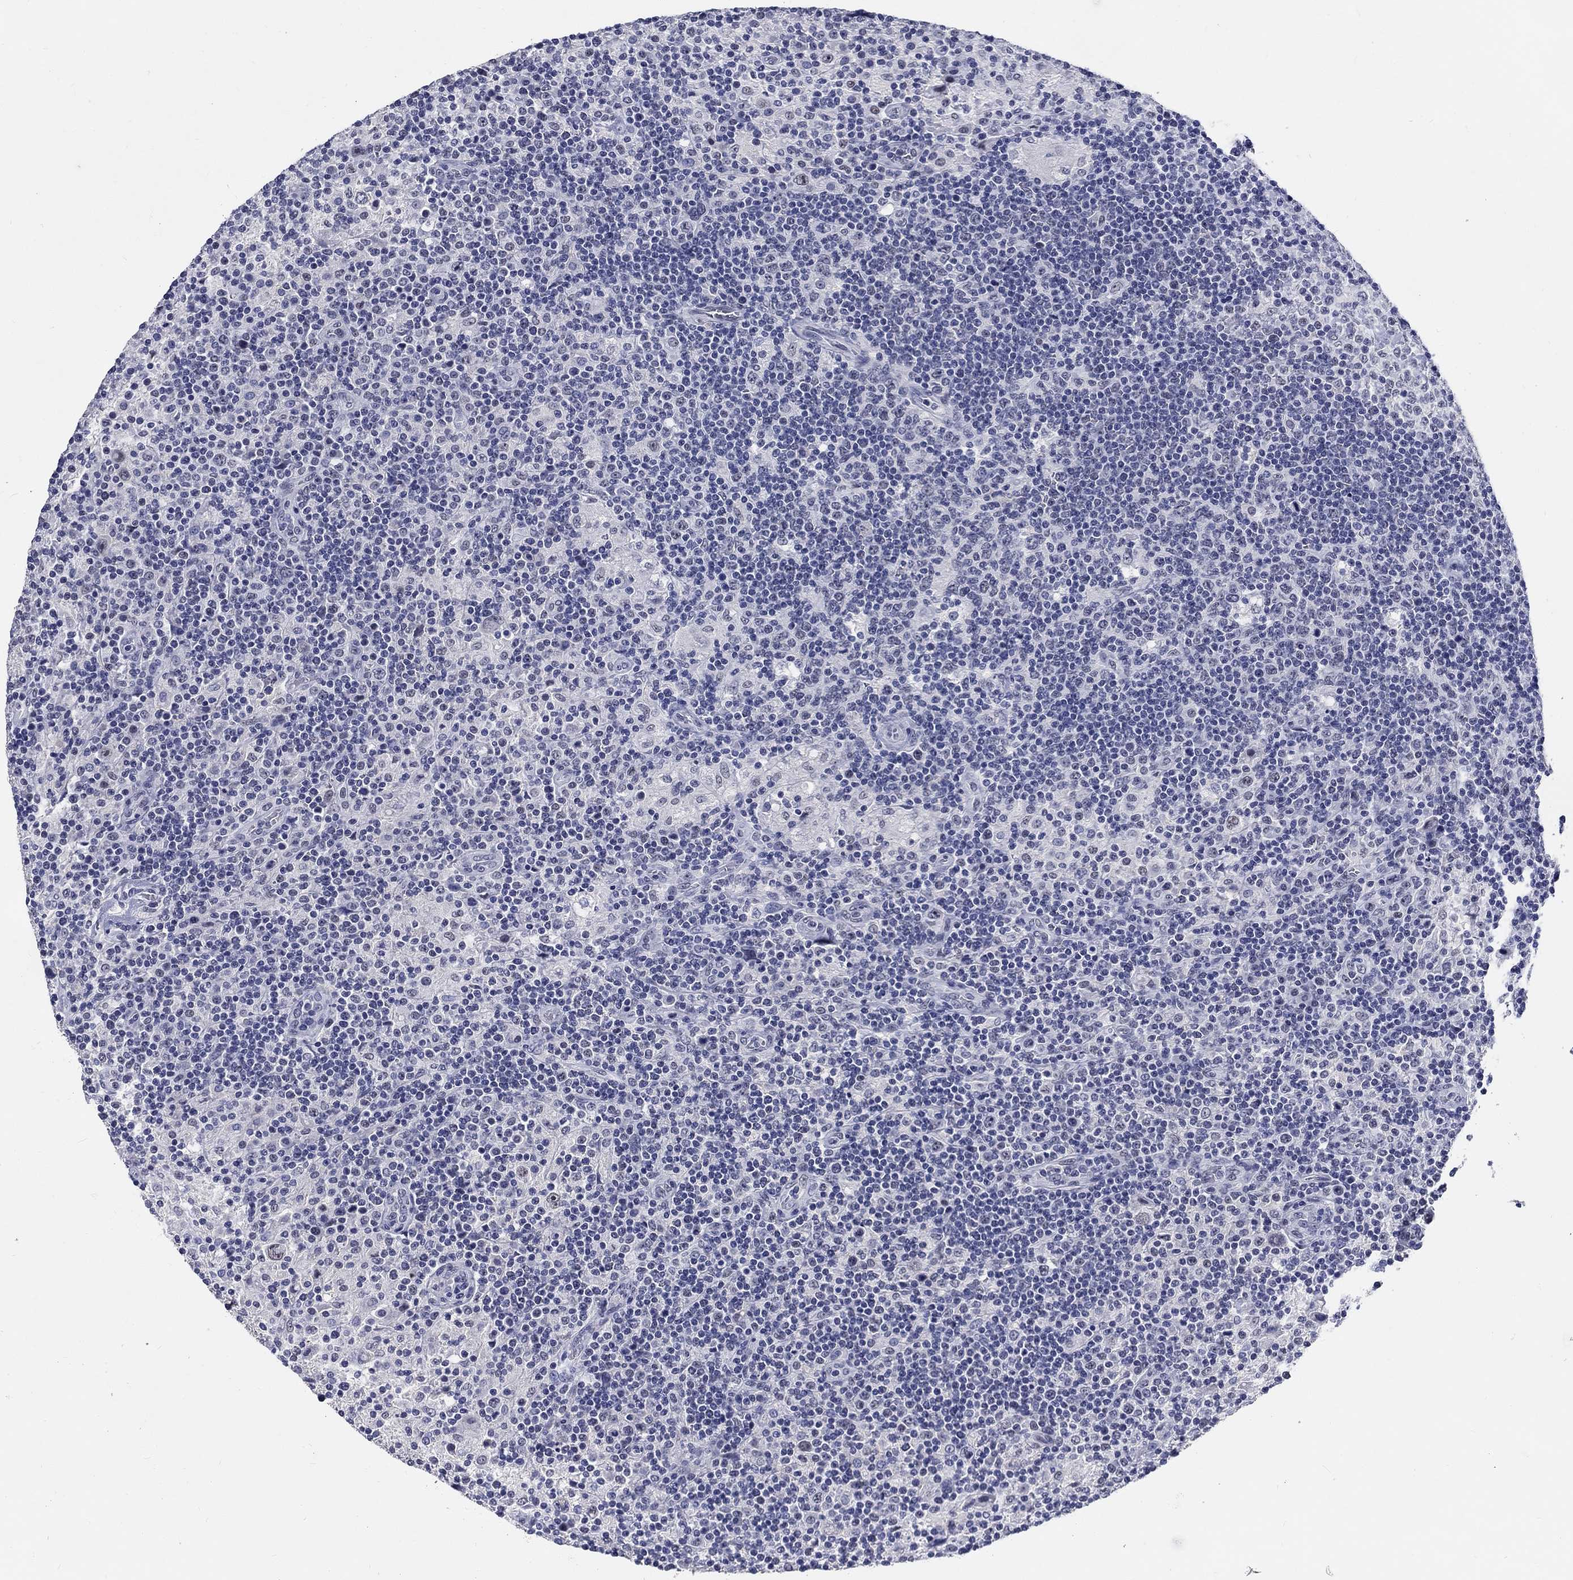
{"staining": {"intensity": "negative", "quantity": "none", "location": "none"}, "tissue": "lymphoma", "cell_type": "Tumor cells", "image_type": "cancer", "snomed": [{"axis": "morphology", "description": "Hodgkin's disease, NOS"}, {"axis": "topography", "description": "Lymph node"}], "caption": "High magnification brightfield microscopy of lymphoma stained with DAB (3,3'-diaminobenzidine) (brown) and counterstained with hematoxylin (blue): tumor cells show no significant expression. Nuclei are stained in blue.", "gene": "GRIN1", "patient": {"sex": "male", "age": 70}}